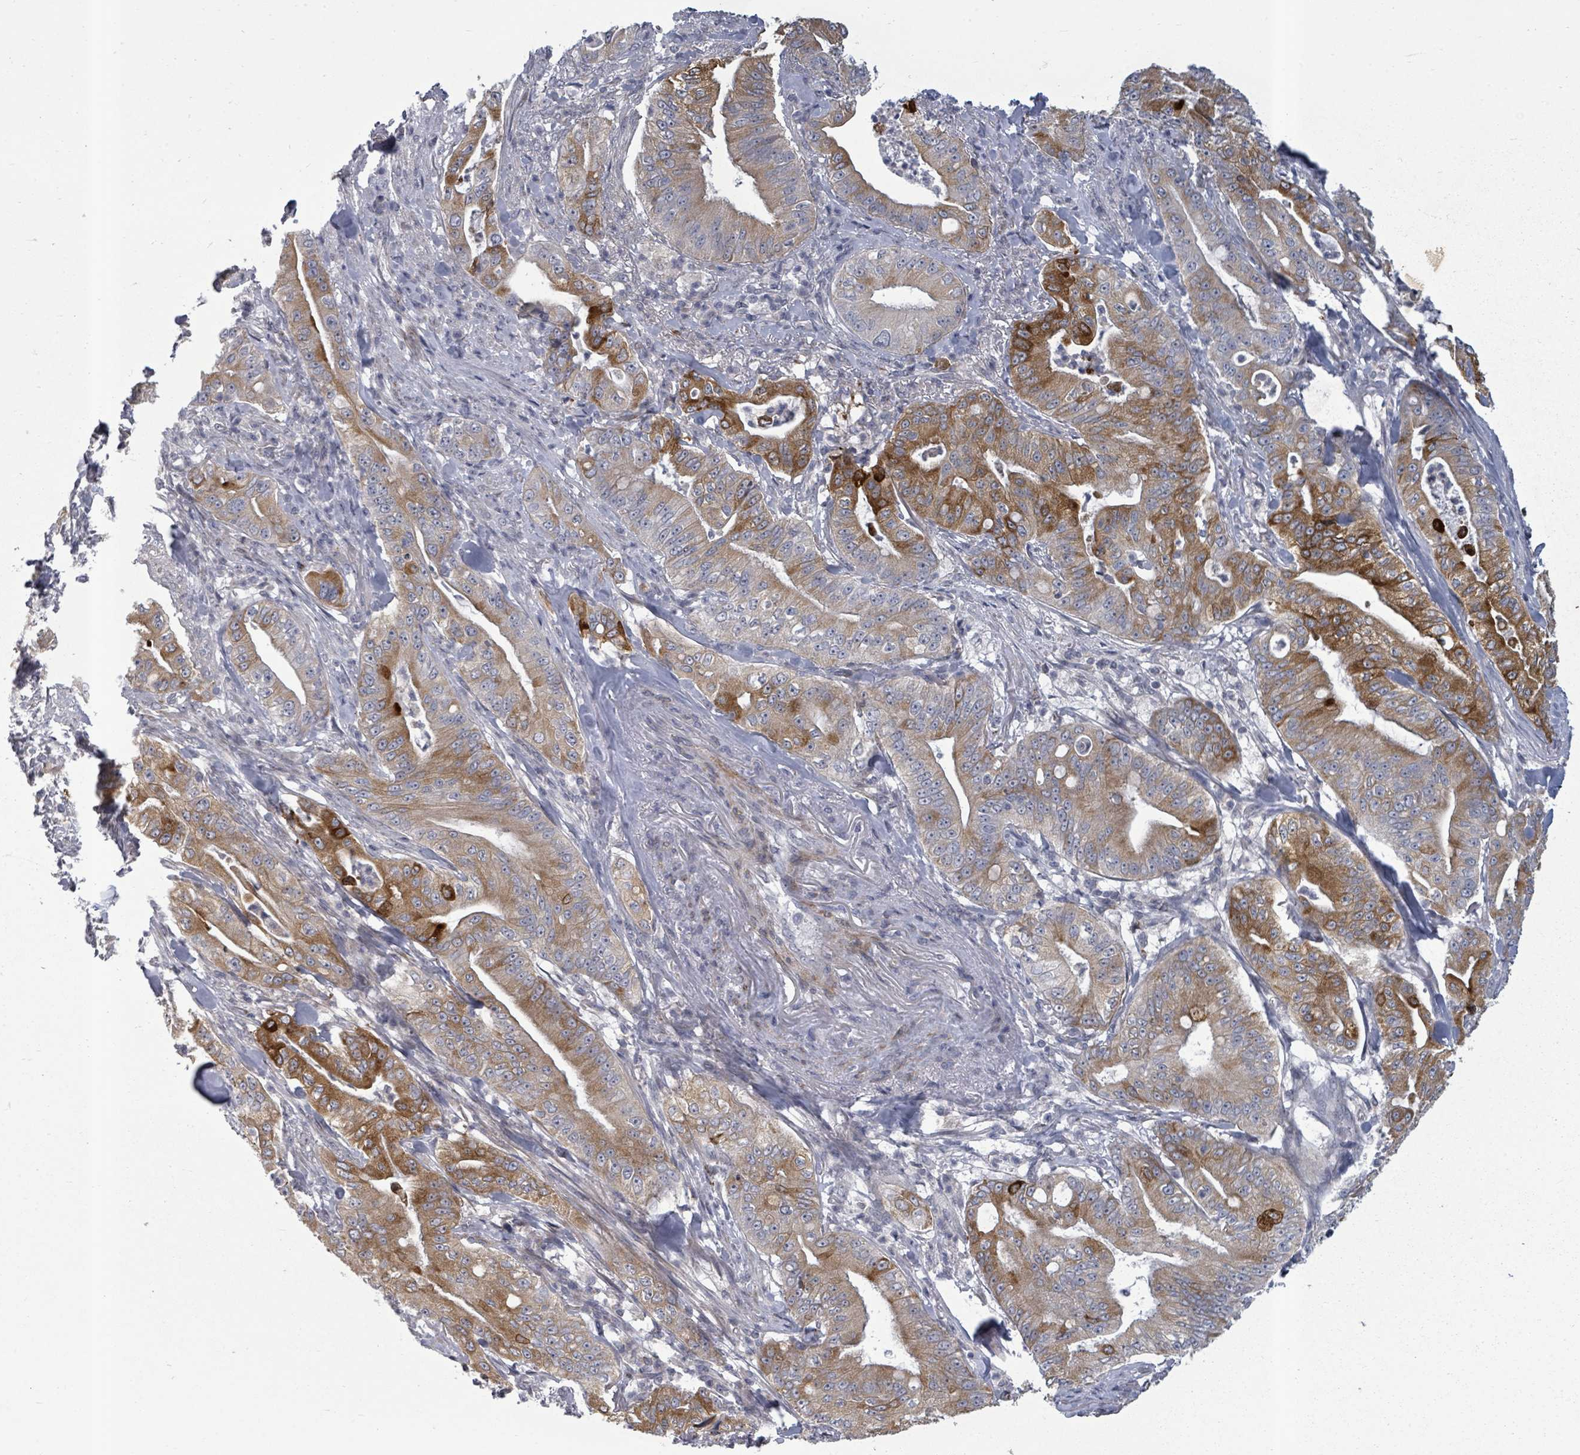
{"staining": {"intensity": "strong", "quantity": "25%-75%", "location": "cytoplasmic/membranous"}, "tissue": "pancreatic cancer", "cell_type": "Tumor cells", "image_type": "cancer", "snomed": [{"axis": "morphology", "description": "Adenocarcinoma, NOS"}, {"axis": "topography", "description": "Pancreas"}], "caption": "DAB (3,3'-diaminobenzidine) immunohistochemical staining of pancreatic adenocarcinoma demonstrates strong cytoplasmic/membranous protein staining in approximately 25%-75% of tumor cells. The staining was performed using DAB (3,3'-diaminobenzidine), with brown indicating positive protein expression. Nuclei are stained blue with hematoxylin.", "gene": "PTPN20", "patient": {"sex": "male", "age": 71}}